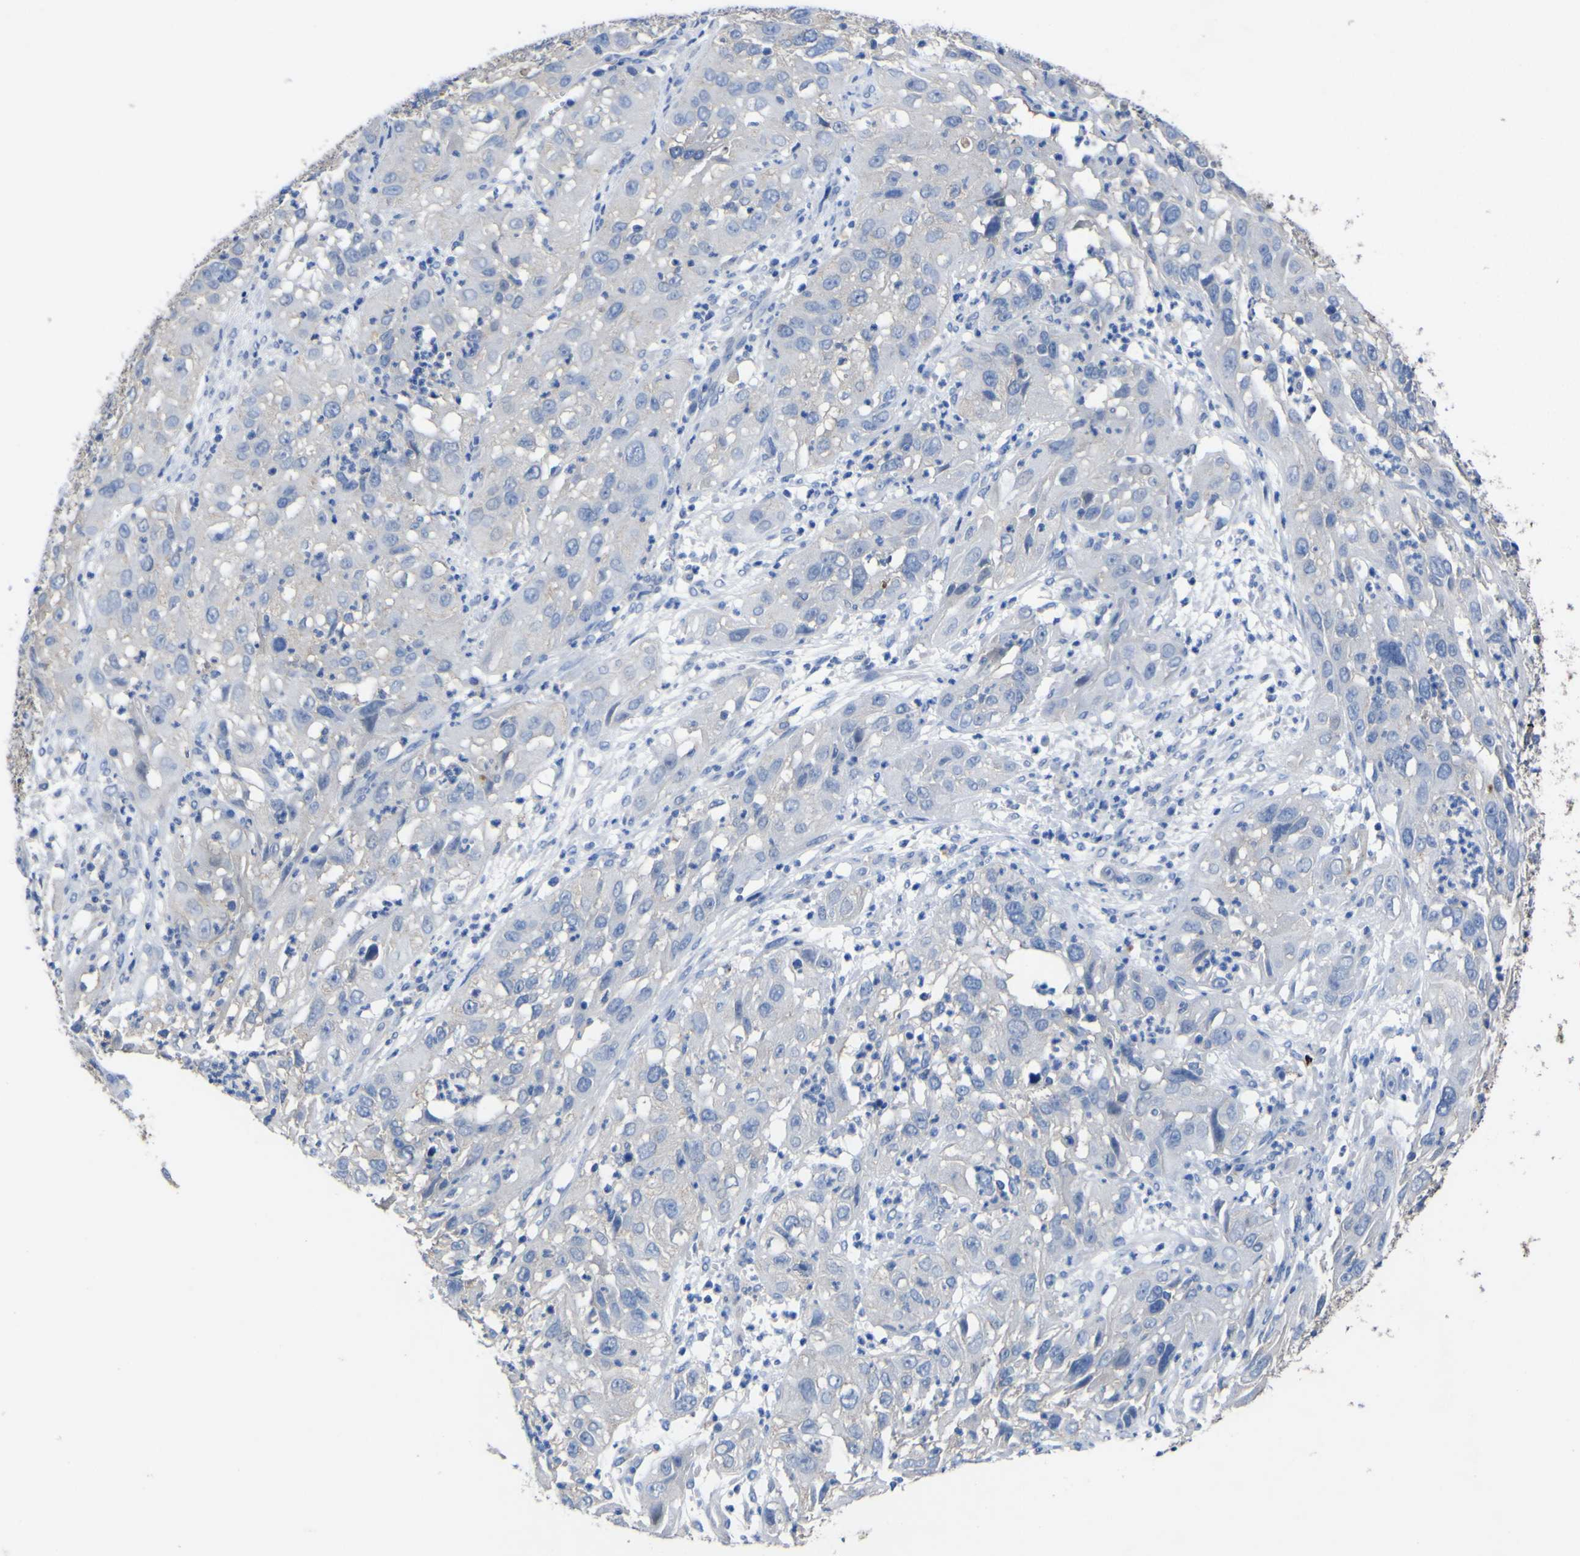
{"staining": {"intensity": "negative", "quantity": "none", "location": "none"}, "tissue": "cervical cancer", "cell_type": "Tumor cells", "image_type": "cancer", "snomed": [{"axis": "morphology", "description": "Squamous cell carcinoma, NOS"}, {"axis": "topography", "description": "Cervix"}], "caption": "Immunohistochemistry histopathology image of squamous cell carcinoma (cervical) stained for a protein (brown), which shows no expression in tumor cells.", "gene": "AGO4", "patient": {"sex": "female", "age": 32}}